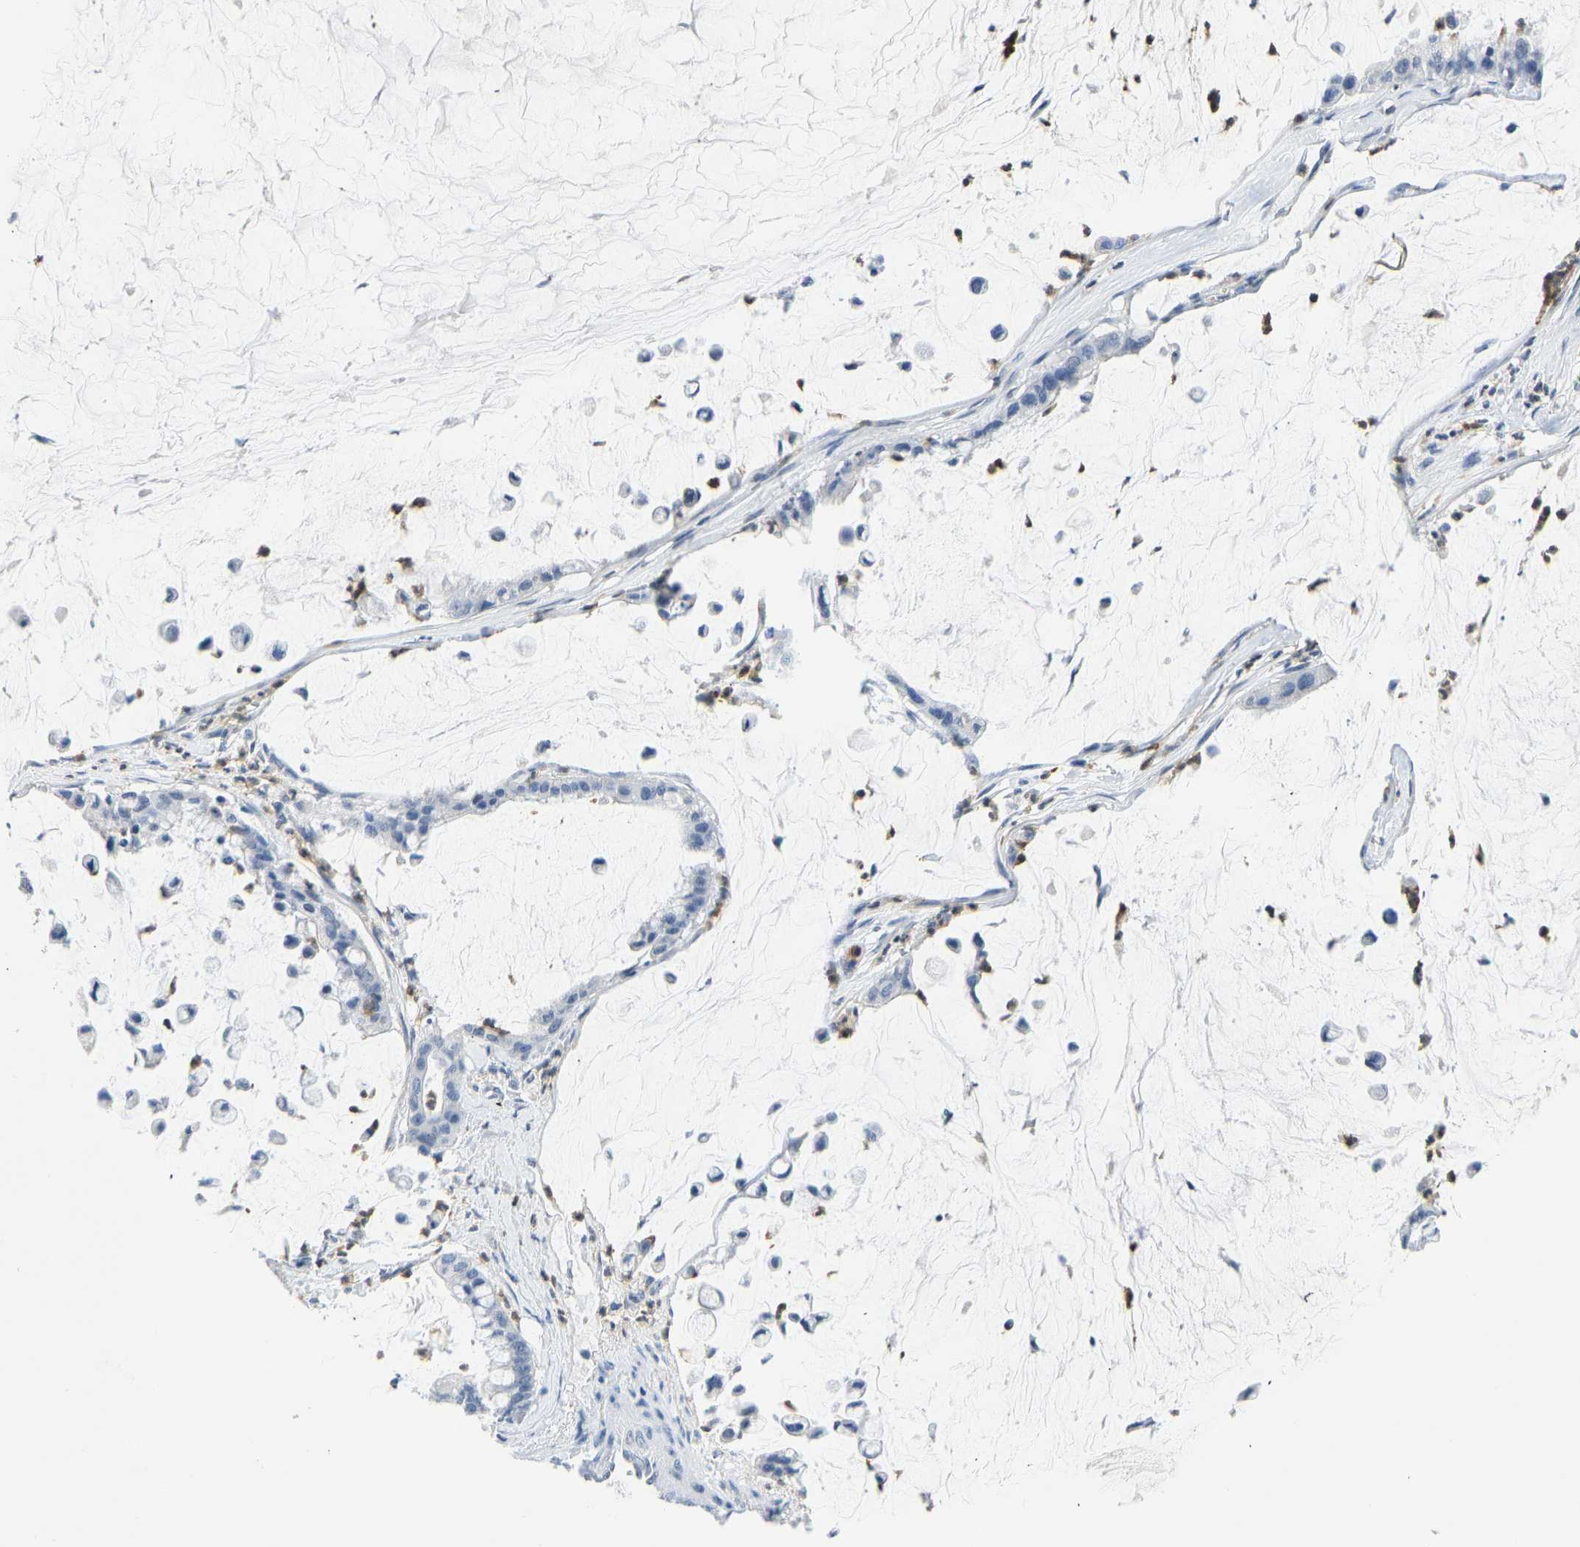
{"staining": {"intensity": "negative", "quantity": "none", "location": "none"}, "tissue": "pancreatic cancer", "cell_type": "Tumor cells", "image_type": "cancer", "snomed": [{"axis": "morphology", "description": "Adenocarcinoma, NOS"}, {"axis": "topography", "description": "Pancreas"}], "caption": "Adenocarcinoma (pancreatic) stained for a protein using immunohistochemistry (IHC) demonstrates no expression tumor cells.", "gene": "TXNDC2", "patient": {"sex": "male", "age": 41}}